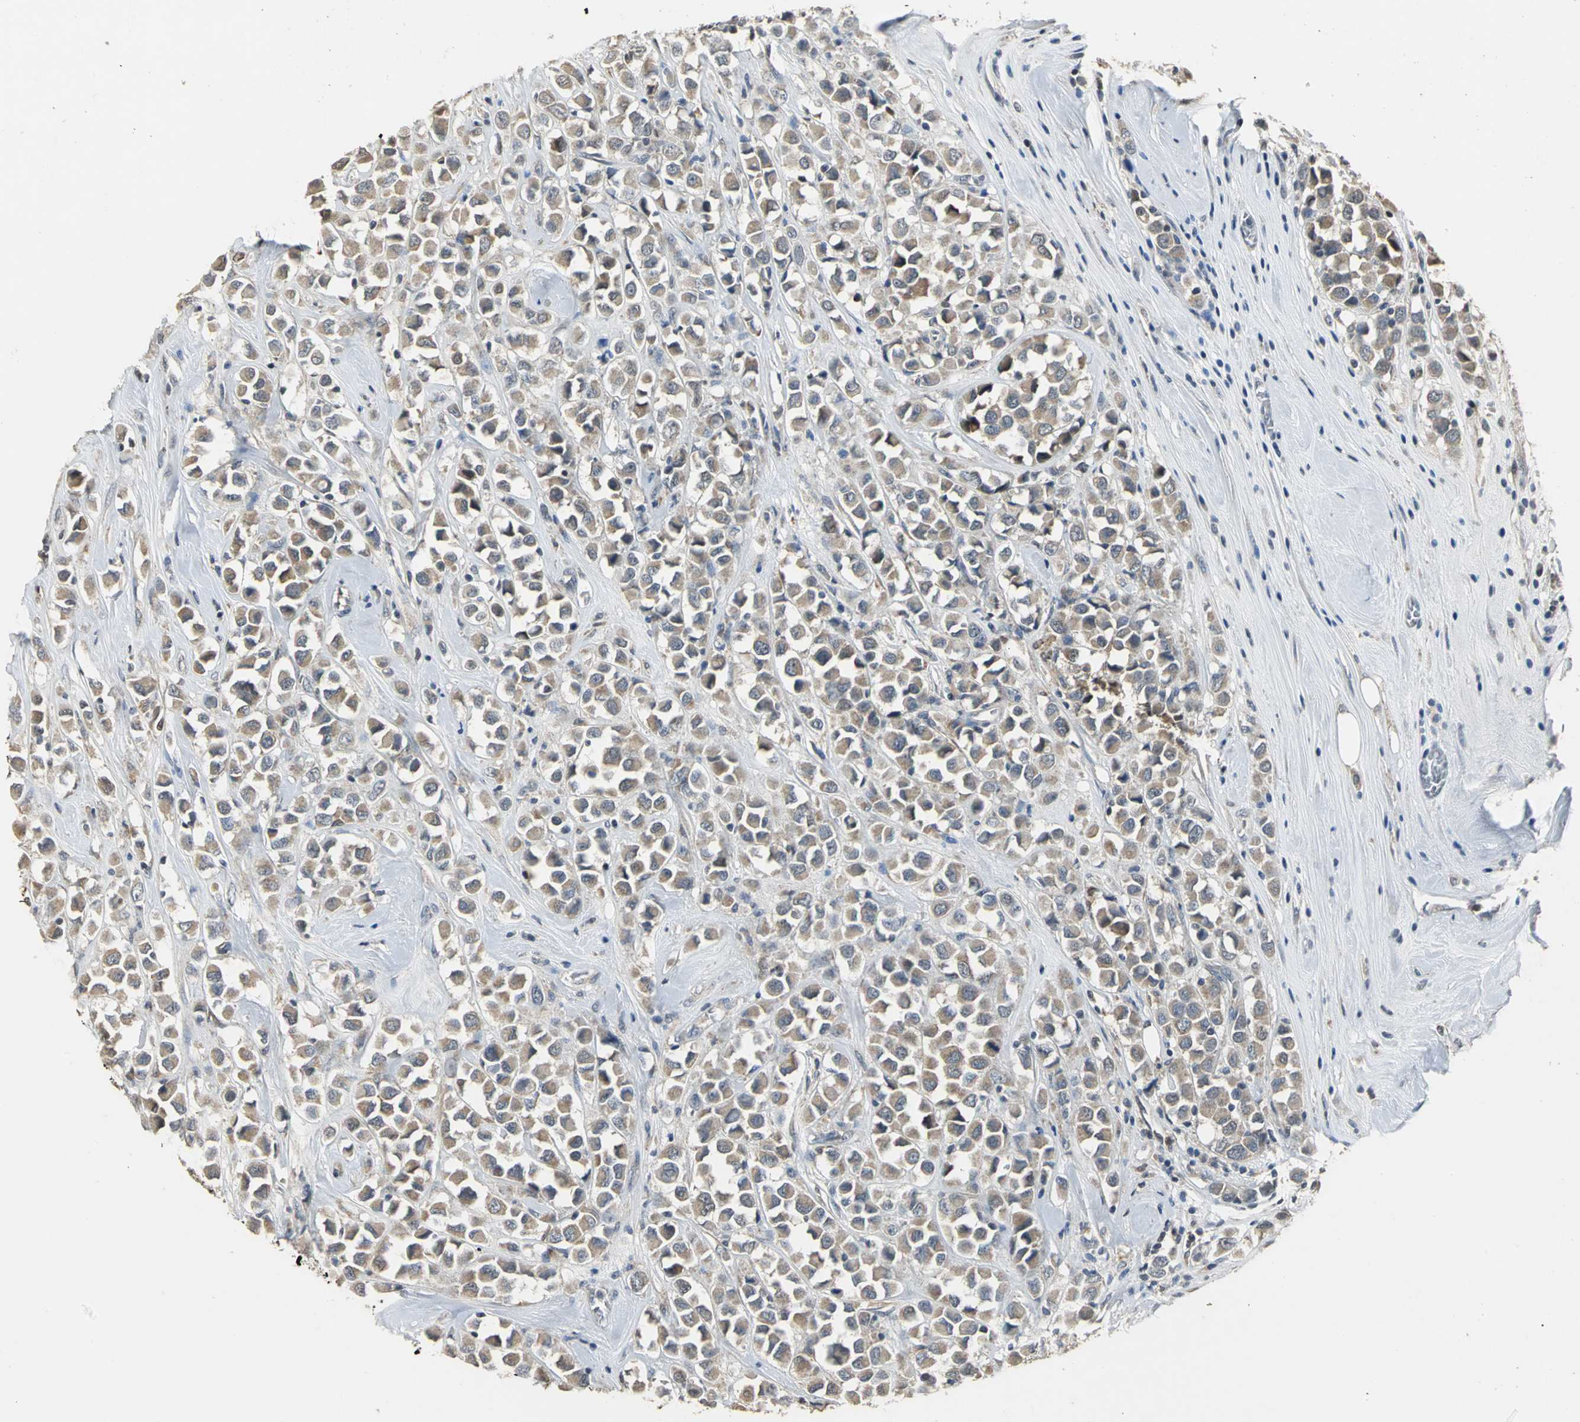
{"staining": {"intensity": "moderate", "quantity": ">75%", "location": "cytoplasmic/membranous"}, "tissue": "breast cancer", "cell_type": "Tumor cells", "image_type": "cancer", "snomed": [{"axis": "morphology", "description": "Duct carcinoma"}, {"axis": "topography", "description": "Breast"}], "caption": "Approximately >75% of tumor cells in human breast infiltrating ductal carcinoma demonstrate moderate cytoplasmic/membranous protein staining as visualized by brown immunohistochemical staining.", "gene": "JADE3", "patient": {"sex": "female", "age": 61}}